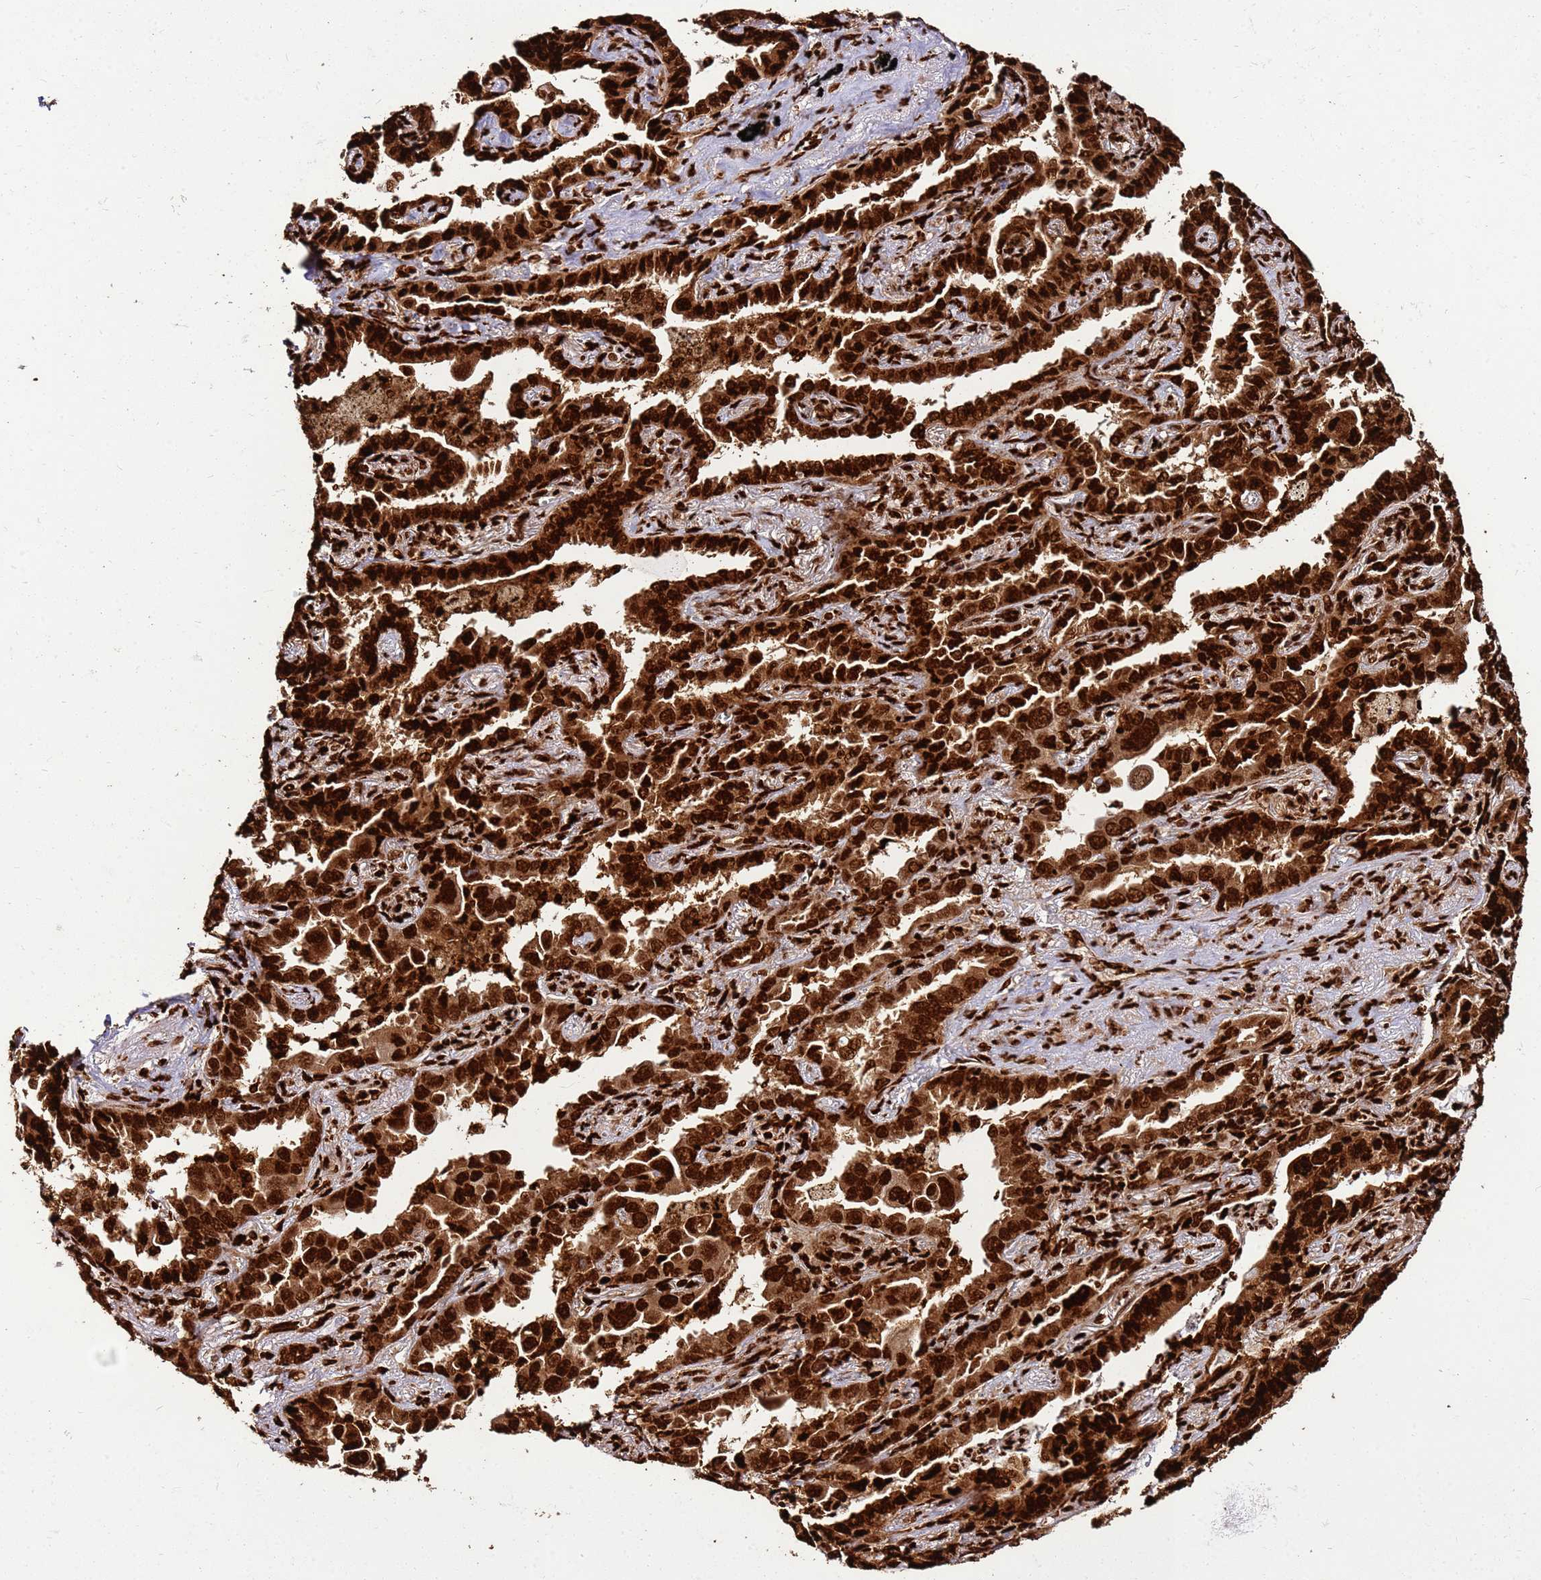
{"staining": {"intensity": "strong", "quantity": ">75%", "location": "cytoplasmic/membranous,nuclear"}, "tissue": "lung cancer", "cell_type": "Tumor cells", "image_type": "cancer", "snomed": [{"axis": "morphology", "description": "Adenocarcinoma, NOS"}, {"axis": "topography", "description": "Lung"}], "caption": "Immunohistochemistry photomicrograph of neoplastic tissue: lung cancer (adenocarcinoma) stained using IHC shows high levels of strong protein expression localized specifically in the cytoplasmic/membranous and nuclear of tumor cells, appearing as a cytoplasmic/membranous and nuclear brown color.", "gene": "HNRNPAB", "patient": {"sex": "male", "age": 67}}